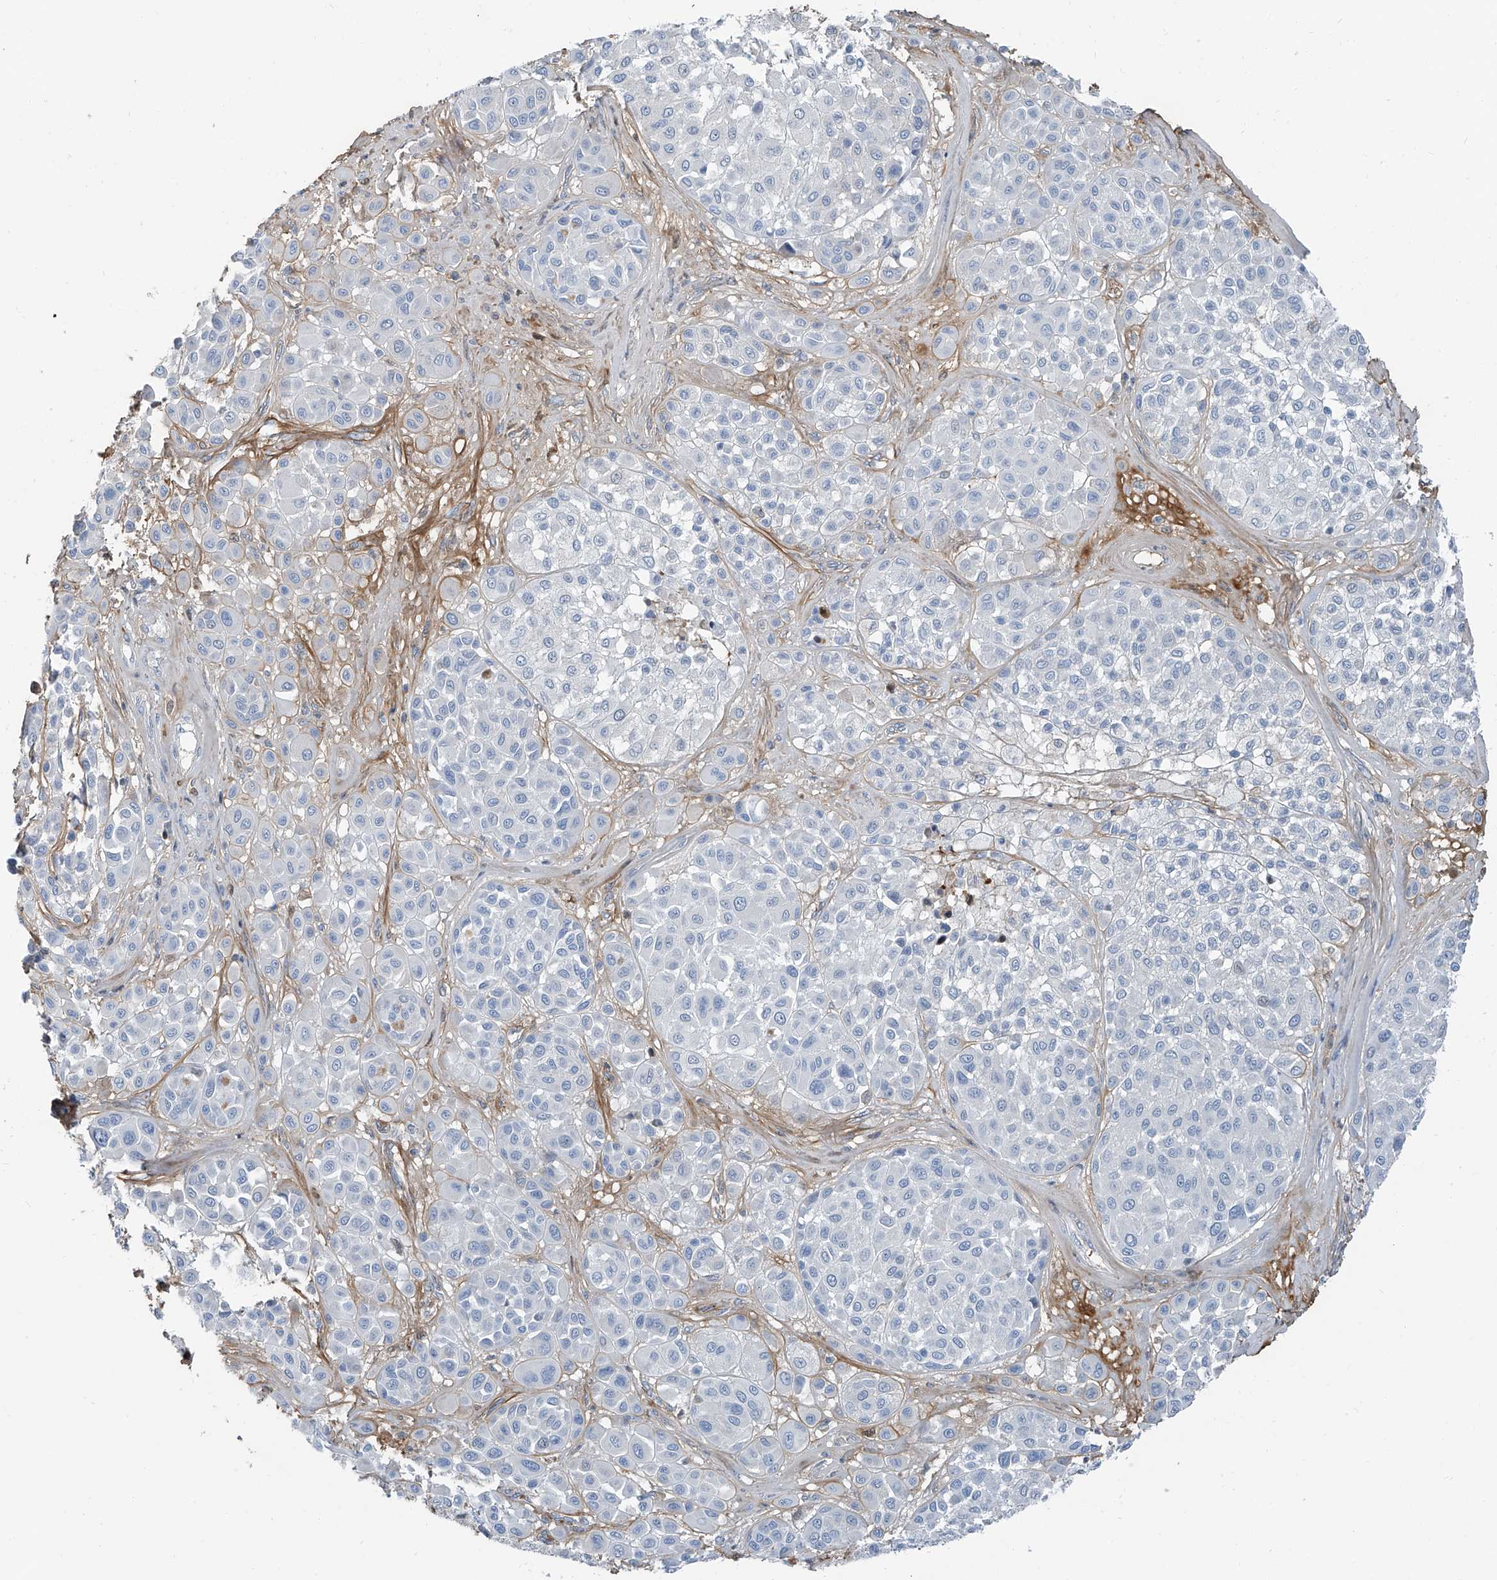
{"staining": {"intensity": "negative", "quantity": "none", "location": "none"}, "tissue": "melanoma", "cell_type": "Tumor cells", "image_type": "cancer", "snomed": [{"axis": "morphology", "description": "Malignant melanoma, Metastatic site"}, {"axis": "topography", "description": "Soft tissue"}], "caption": "Immunohistochemistry (IHC) micrograph of melanoma stained for a protein (brown), which exhibits no positivity in tumor cells.", "gene": "HOXA3", "patient": {"sex": "male", "age": 41}}